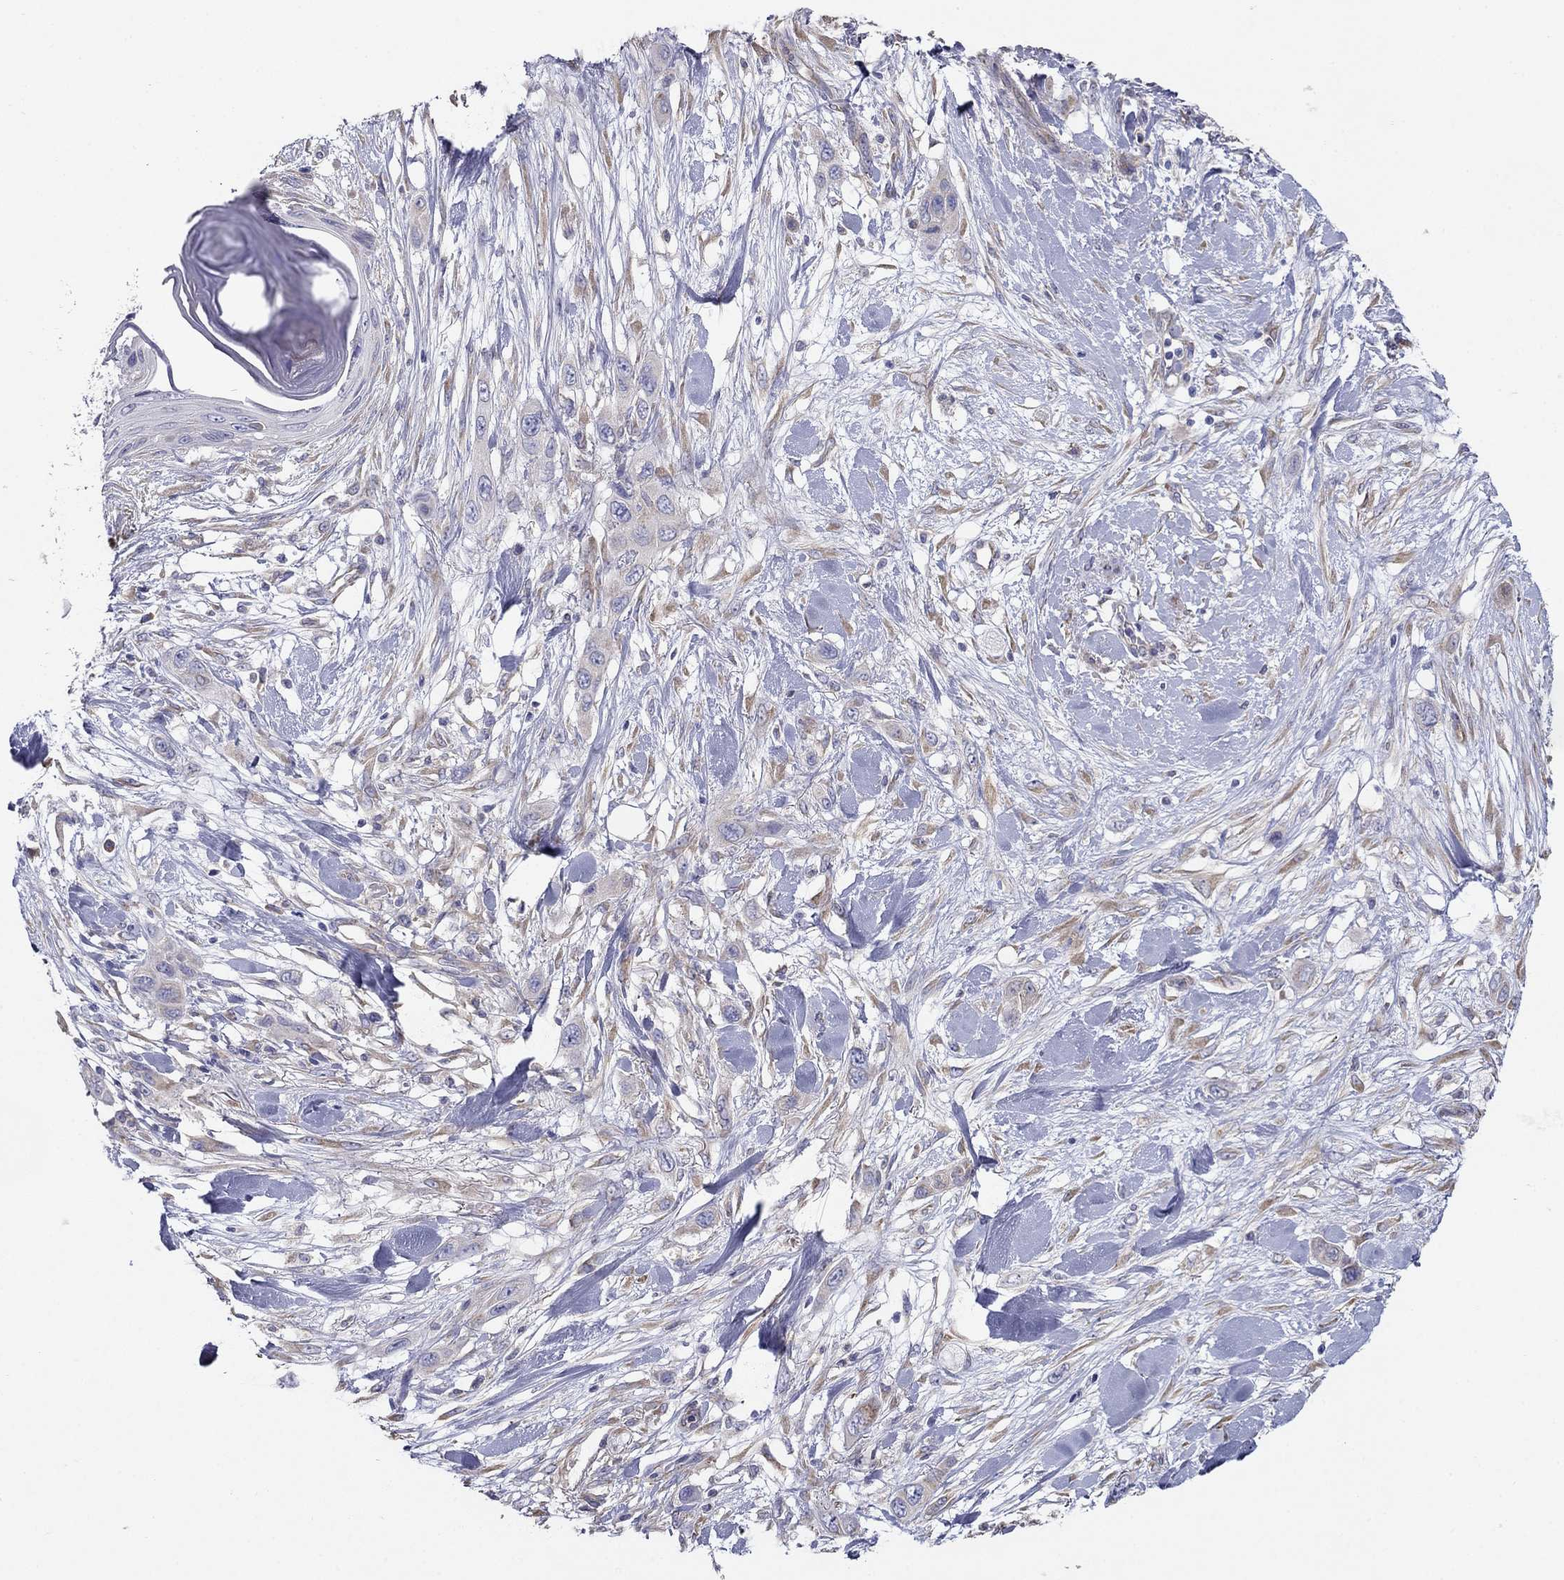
{"staining": {"intensity": "negative", "quantity": "none", "location": "none"}, "tissue": "skin cancer", "cell_type": "Tumor cells", "image_type": "cancer", "snomed": [{"axis": "morphology", "description": "Squamous cell carcinoma, NOS"}, {"axis": "topography", "description": "Skin"}], "caption": "Protein analysis of skin squamous cell carcinoma exhibits no significant positivity in tumor cells.", "gene": "LONRF2", "patient": {"sex": "male", "age": 79}}